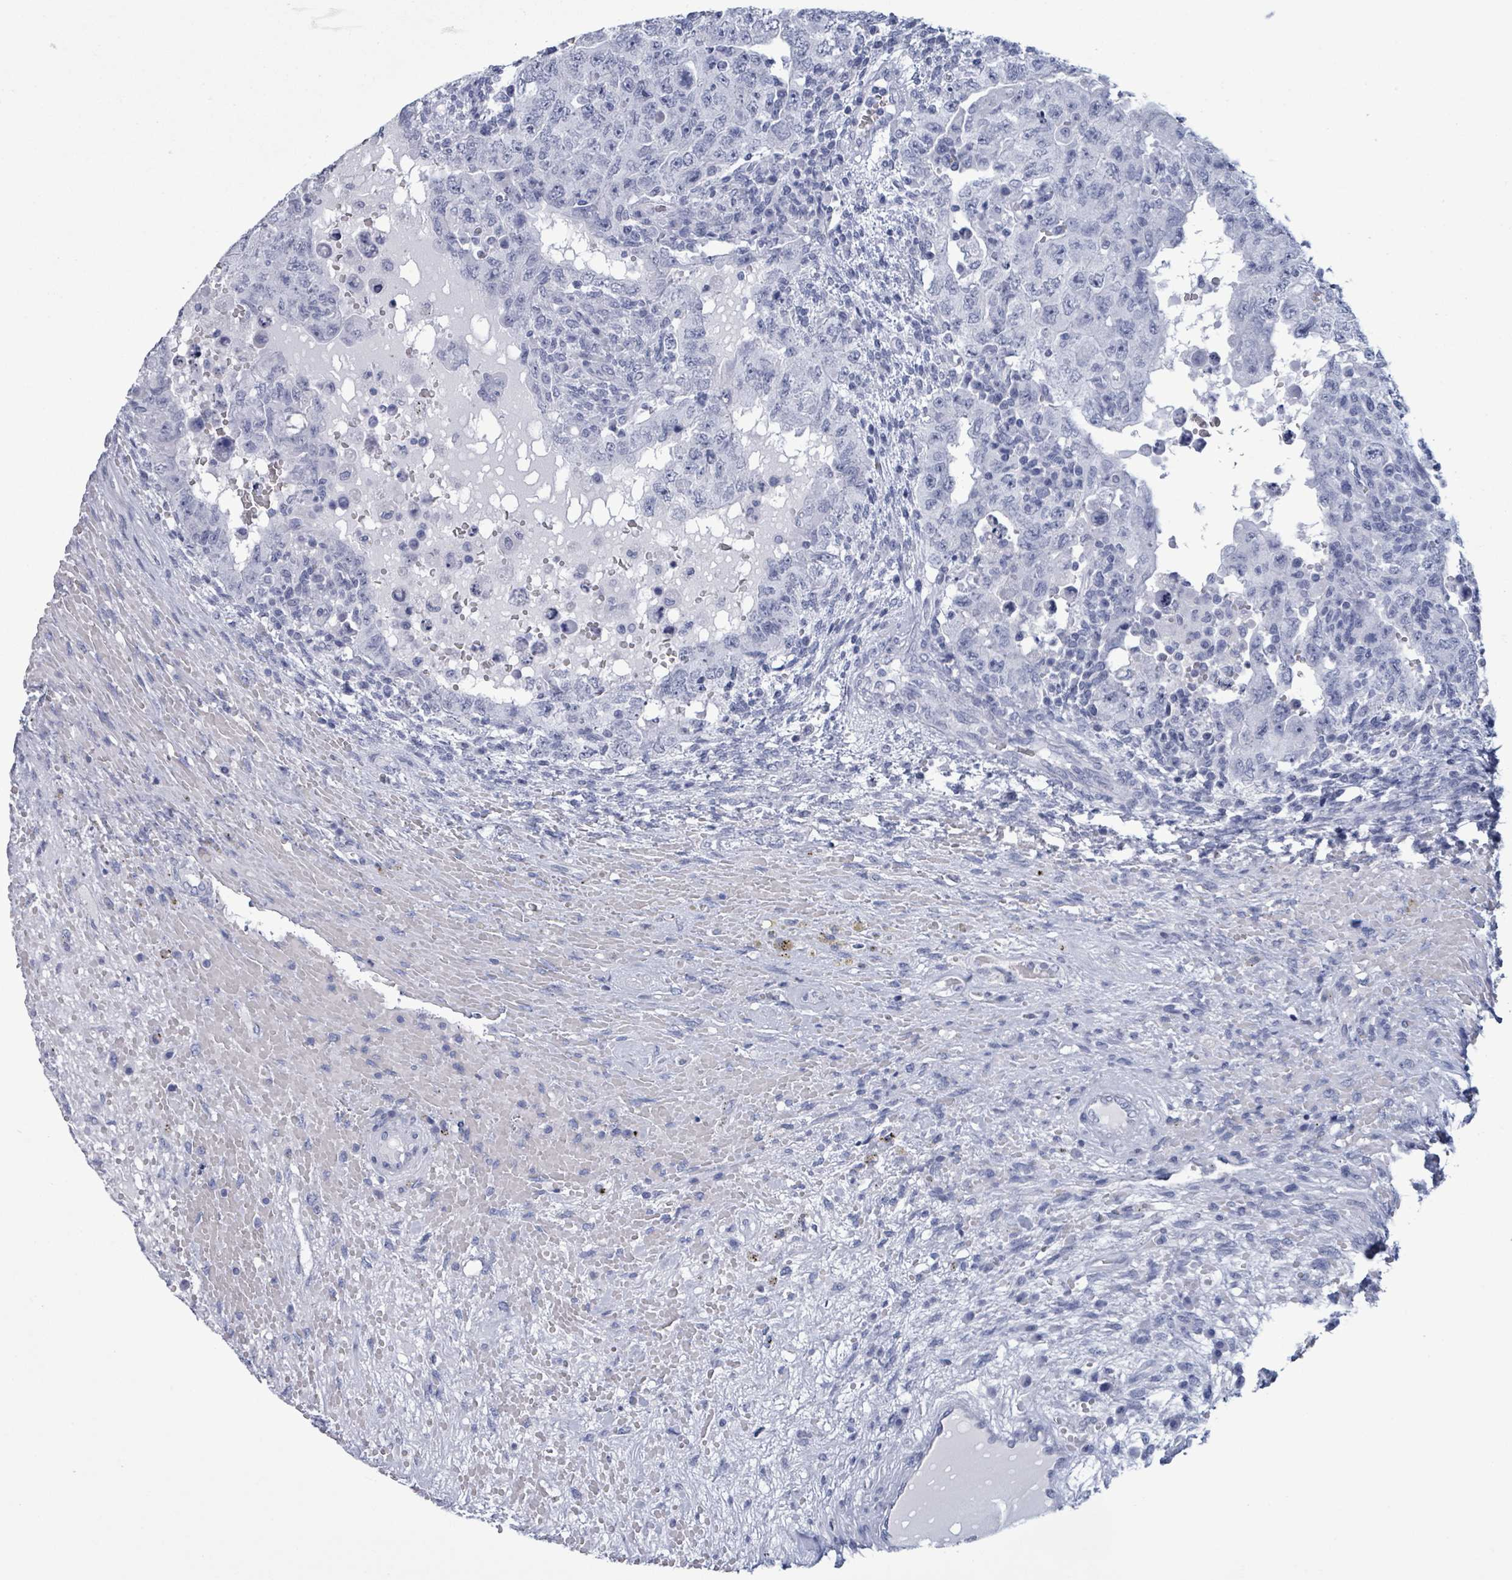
{"staining": {"intensity": "negative", "quantity": "none", "location": "none"}, "tissue": "testis cancer", "cell_type": "Tumor cells", "image_type": "cancer", "snomed": [{"axis": "morphology", "description": "Carcinoma, Embryonal, NOS"}, {"axis": "topography", "description": "Testis"}], "caption": "DAB (3,3'-diaminobenzidine) immunohistochemical staining of human testis cancer reveals no significant positivity in tumor cells. Brightfield microscopy of immunohistochemistry (IHC) stained with DAB (brown) and hematoxylin (blue), captured at high magnification.", "gene": "NKX2-1", "patient": {"sex": "male", "age": 26}}